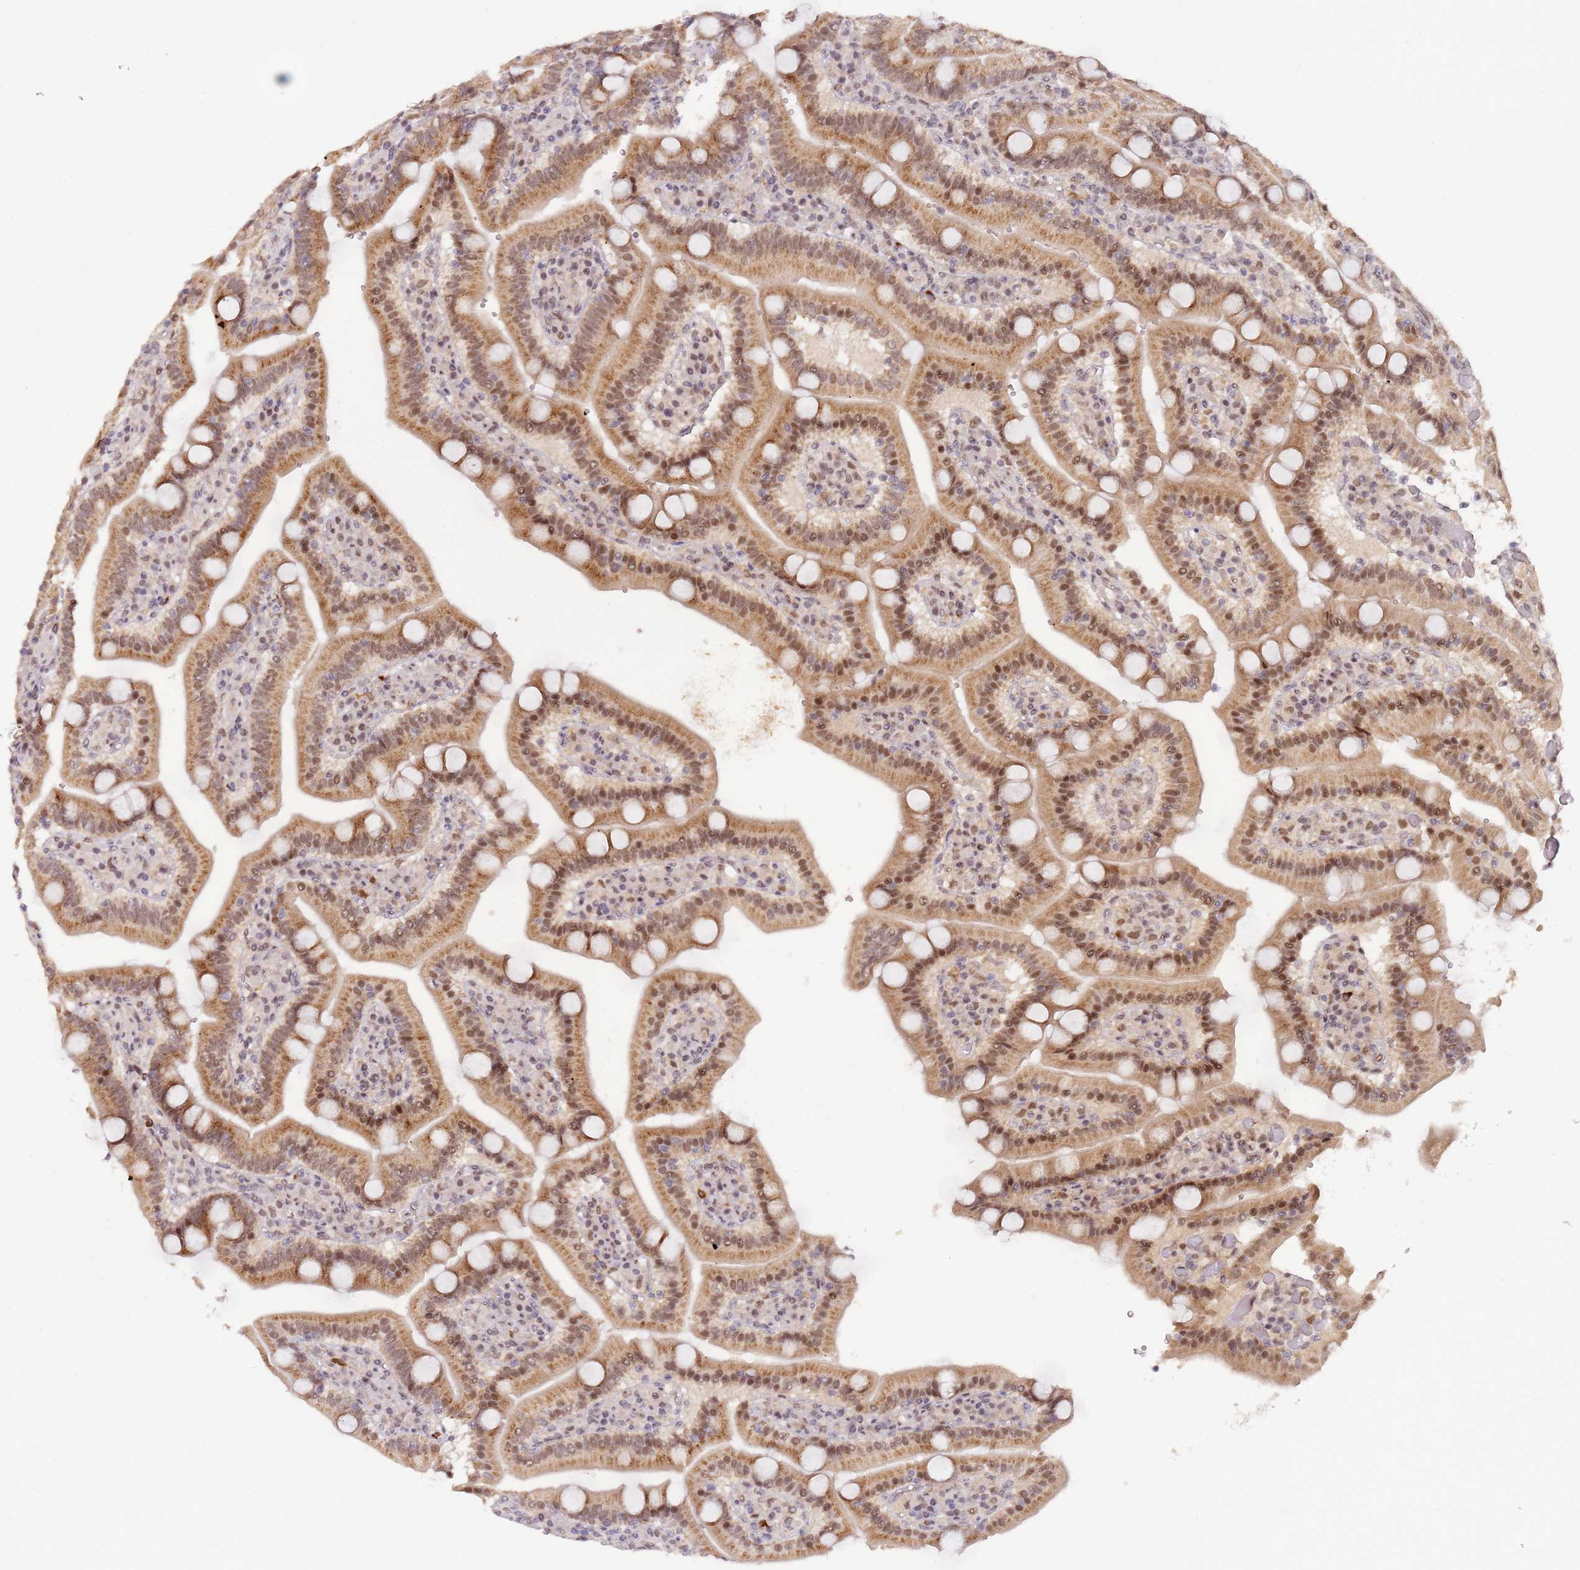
{"staining": {"intensity": "moderate", "quantity": ">75%", "location": "cytoplasmic/membranous,nuclear"}, "tissue": "duodenum", "cell_type": "Glandular cells", "image_type": "normal", "snomed": [{"axis": "morphology", "description": "Normal tissue, NOS"}, {"axis": "topography", "description": "Duodenum"}], "caption": "Protein positivity by immunohistochemistry exhibits moderate cytoplasmic/membranous,nuclear positivity in approximately >75% of glandular cells in benign duodenum.", "gene": "LGALSL", "patient": {"sex": "female", "age": 62}}